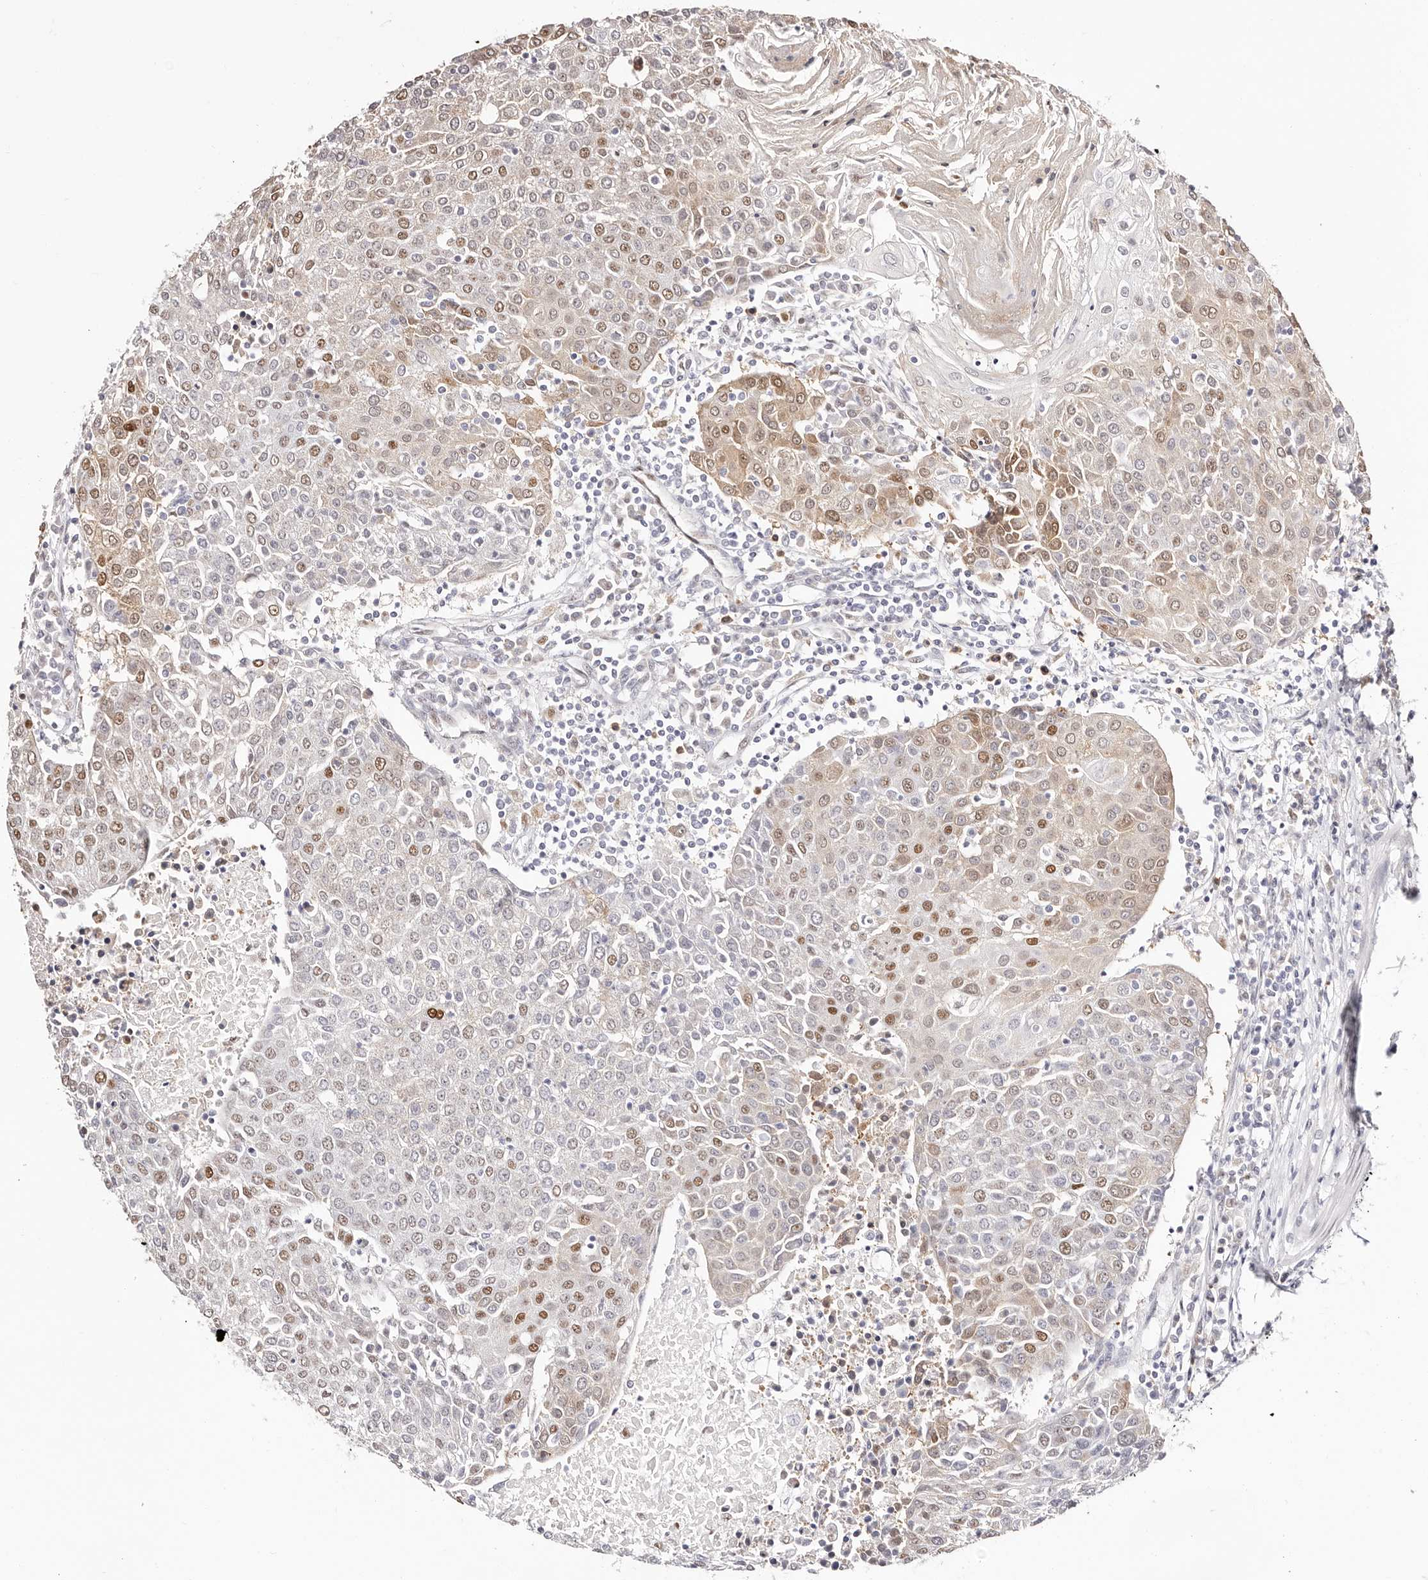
{"staining": {"intensity": "moderate", "quantity": "25%-75%", "location": "nuclear"}, "tissue": "urothelial cancer", "cell_type": "Tumor cells", "image_type": "cancer", "snomed": [{"axis": "morphology", "description": "Urothelial carcinoma, High grade"}, {"axis": "topography", "description": "Urinary bladder"}], "caption": "Brown immunohistochemical staining in human high-grade urothelial carcinoma exhibits moderate nuclear positivity in approximately 25%-75% of tumor cells.", "gene": "TKT", "patient": {"sex": "female", "age": 85}}